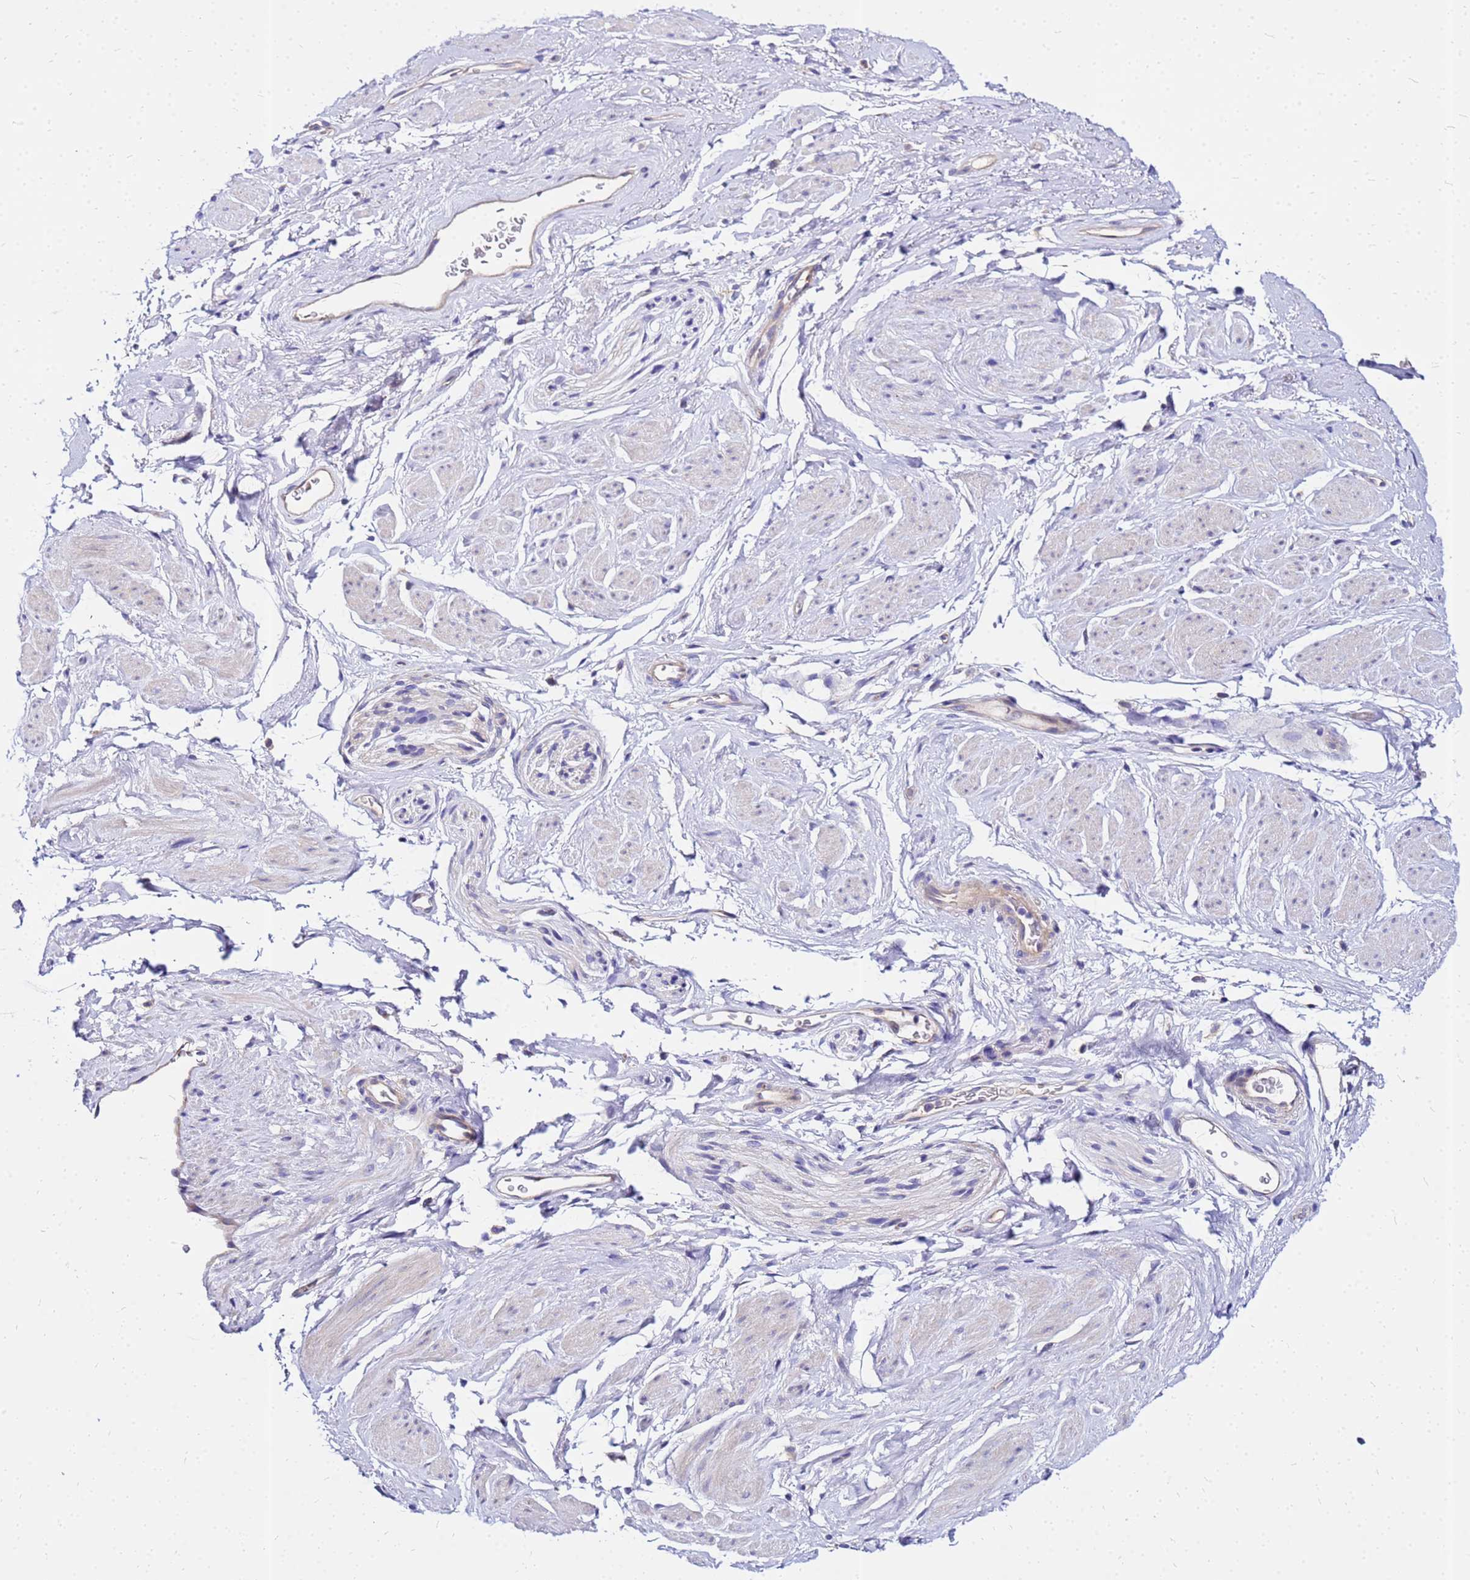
{"staining": {"intensity": "negative", "quantity": "none", "location": "none"}, "tissue": "adipose tissue", "cell_type": "Adipocytes", "image_type": "normal", "snomed": [{"axis": "morphology", "description": "Normal tissue, NOS"}, {"axis": "morphology", "description": "Adenocarcinoma, NOS"}, {"axis": "topography", "description": "Rectum"}, {"axis": "topography", "description": "Vagina"}, {"axis": "topography", "description": "Peripheral nerve tissue"}], "caption": "Immunohistochemical staining of benign adipose tissue exhibits no significant staining in adipocytes.", "gene": "HERC5", "patient": {"sex": "female", "age": 71}}